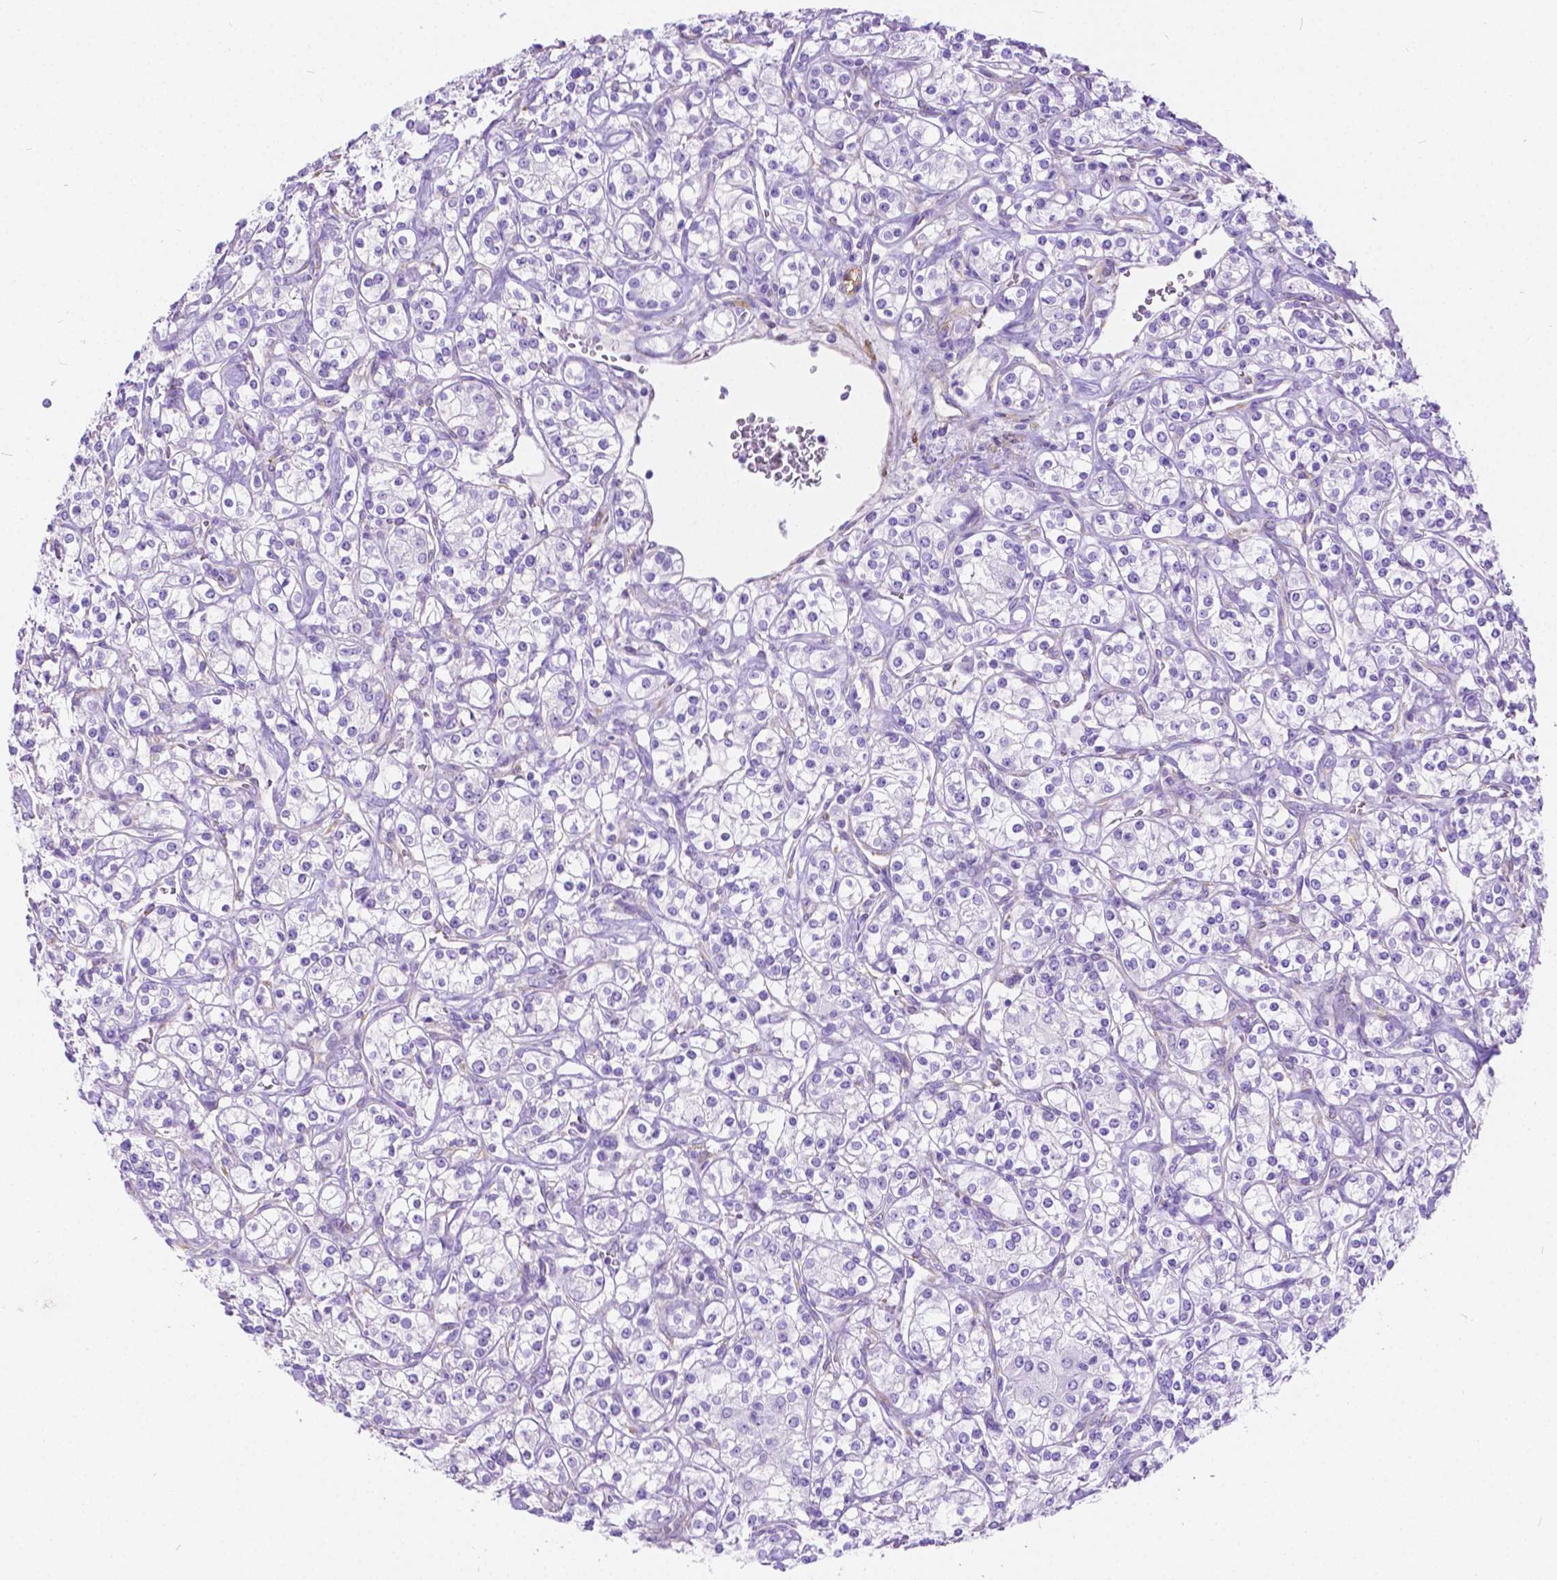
{"staining": {"intensity": "negative", "quantity": "none", "location": "none"}, "tissue": "renal cancer", "cell_type": "Tumor cells", "image_type": "cancer", "snomed": [{"axis": "morphology", "description": "Adenocarcinoma, NOS"}, {"axis": "topography", "description": "Kidney"}], "caption": "There is no significant staining in tumor cells of renal cancer (adenocarcinoma).", "gene": "CHRM1", "patient": {"sex": "male", "age": 77}}